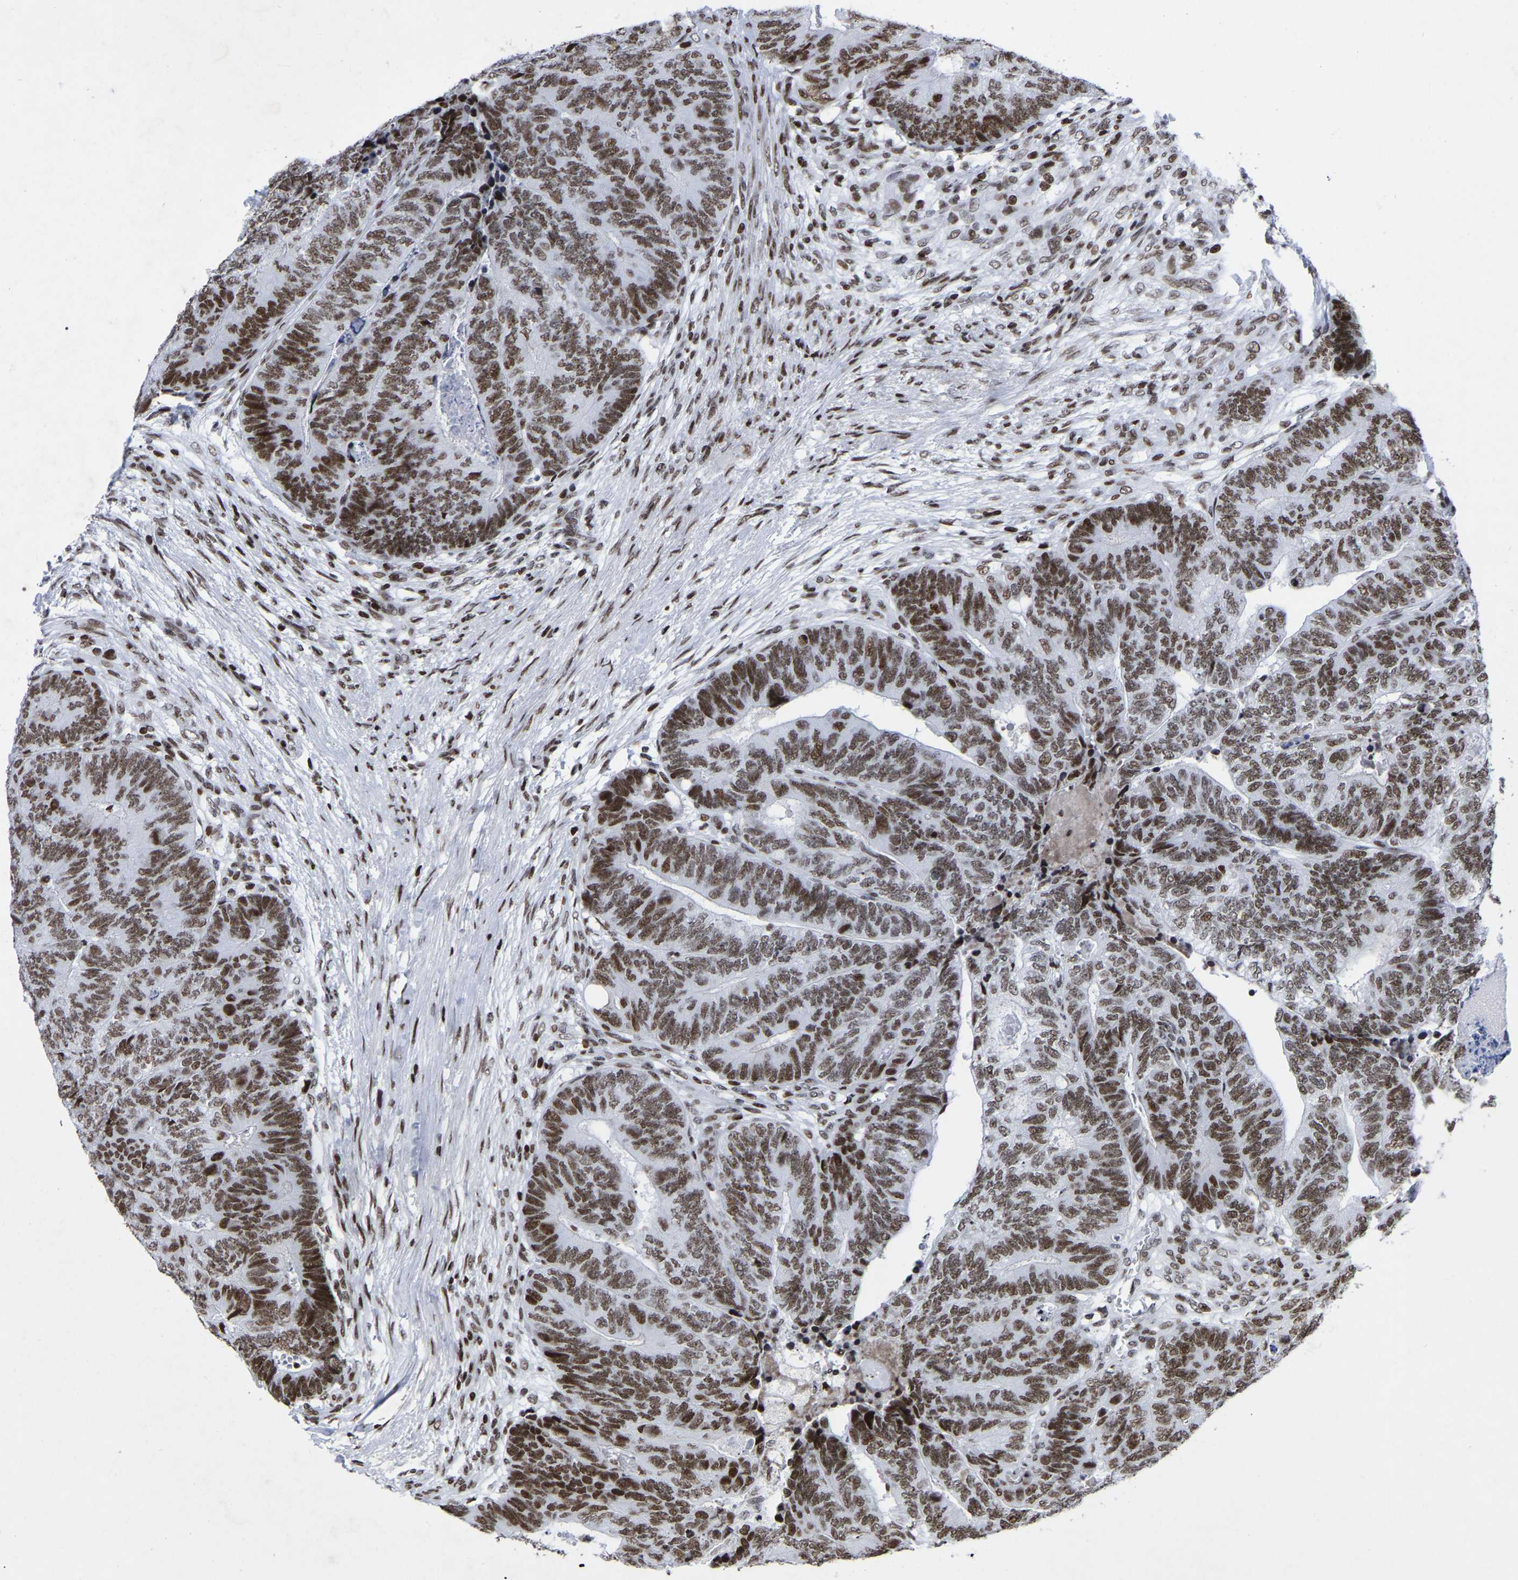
{"staining": {"intensity": "moderate", "quantity": ">75%", "location": "nuclear"}, "tissue": "colorectal cancer", "cell_type": "Tumor cells", "image_type": "cancer", "snomed": [{"axis": "morphology", "description": "Adenocarcinoma, NOS"}, {"axis": "topography", "description": "Colon"}], "caption": "Colorectal cancer (adenocarcinoma) stained with a brown dye exhibits moderate nuclear positive expression in approximately >75% of tumor cells.", "gene": "PRCC", "patient": {"sex": "female", "age": 67}}